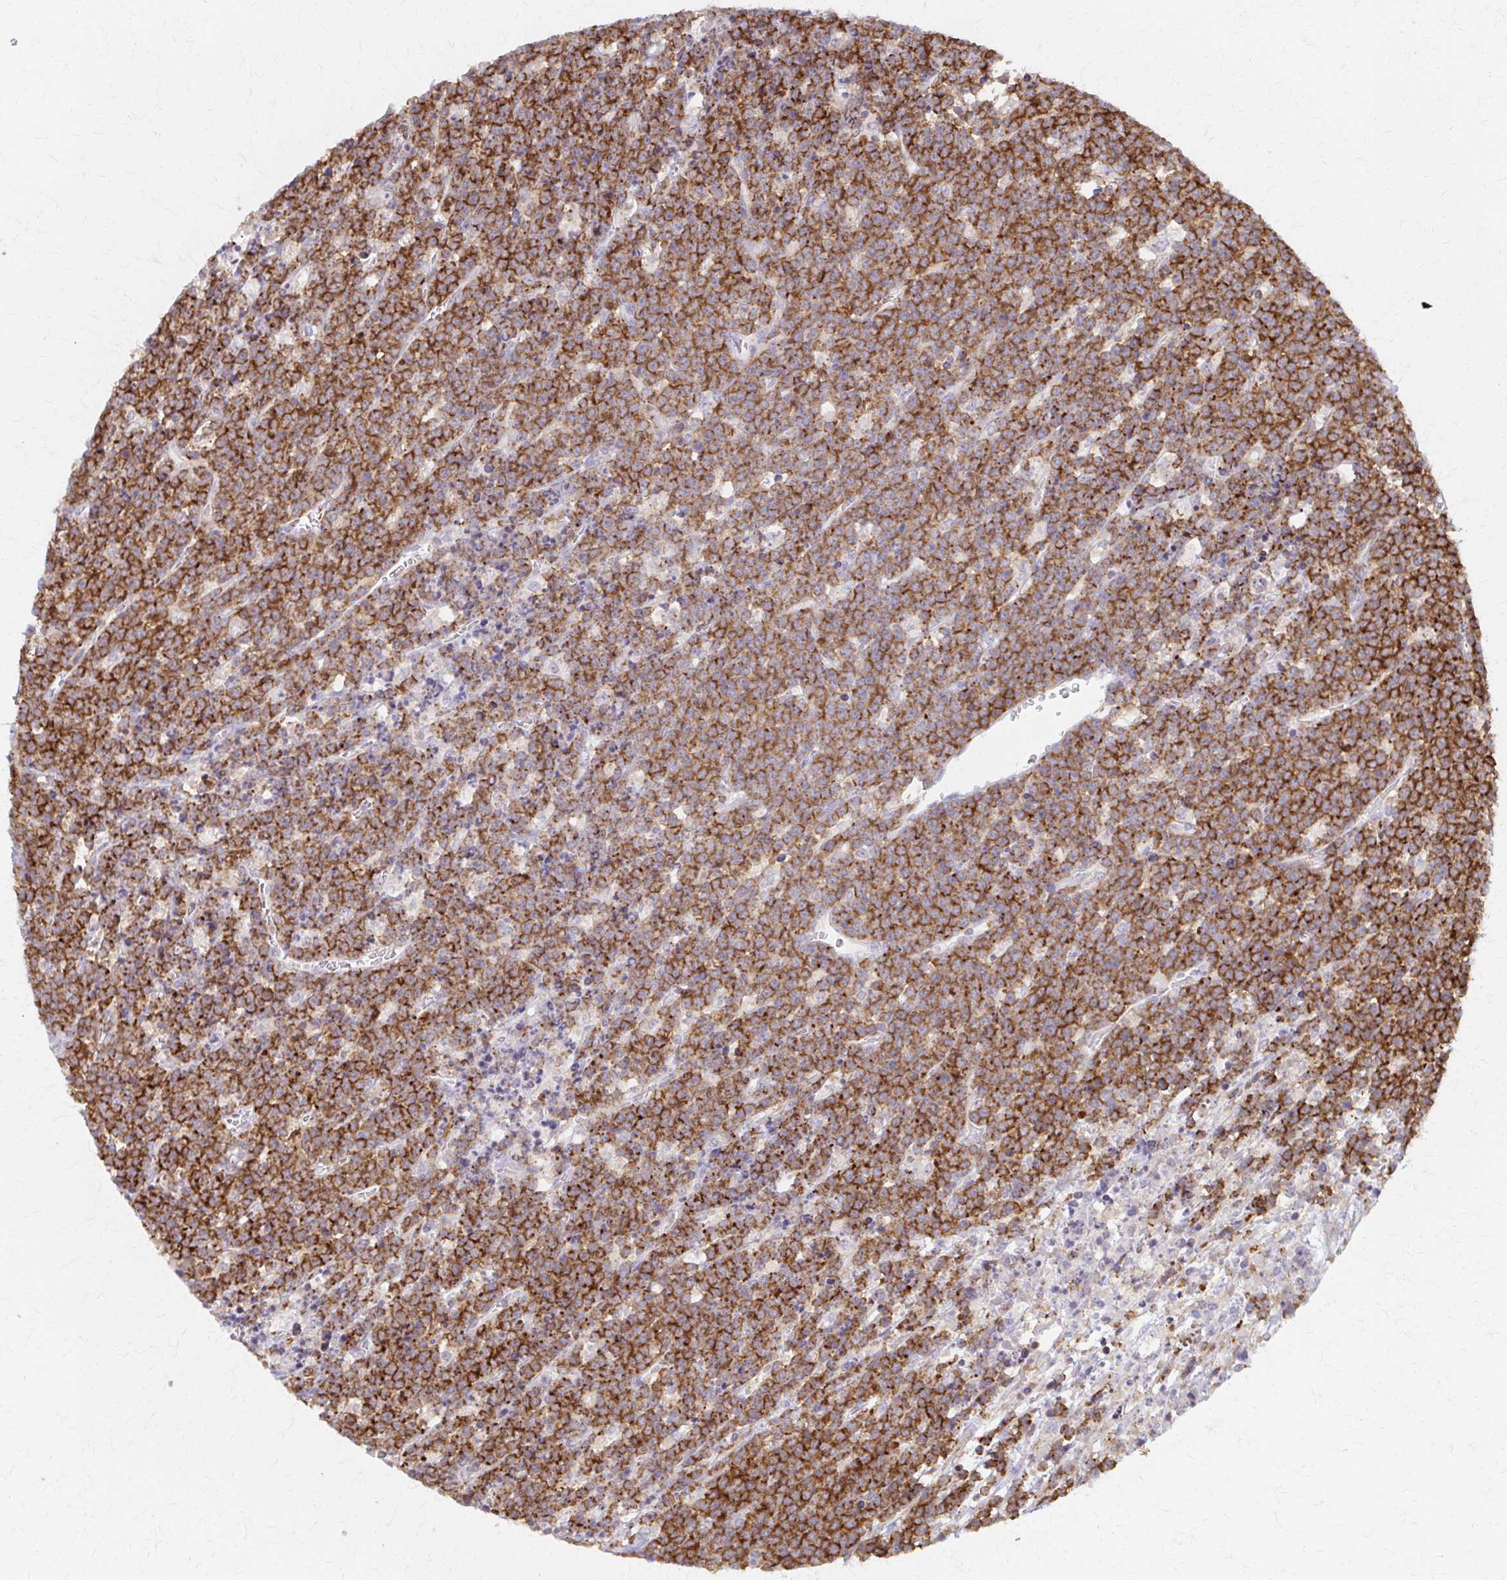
{"staining": {"intensity": "strong", "quantity": ">75%", "location": "cytoplasmic/membranous"}, "tissue": "lymphoma", "cell_type": "Tumor cells", "image_type": "cancer", "snomed": [{"axis": "morphology", "description": "Malignant lymphoma, non-Hodgkin's type, High grade"}, {"axis": "topography", "description": "Ovary"}], "caption": "Human high-grade malignant lymphoma, non-Hodgkin's type stained with a brown dye reveals strong cytoplasmic/membranous positive expression in about >75% of tumor cells.", "gene": "ARHGAP35", "patient": {"sex": "female", "age": 56}}